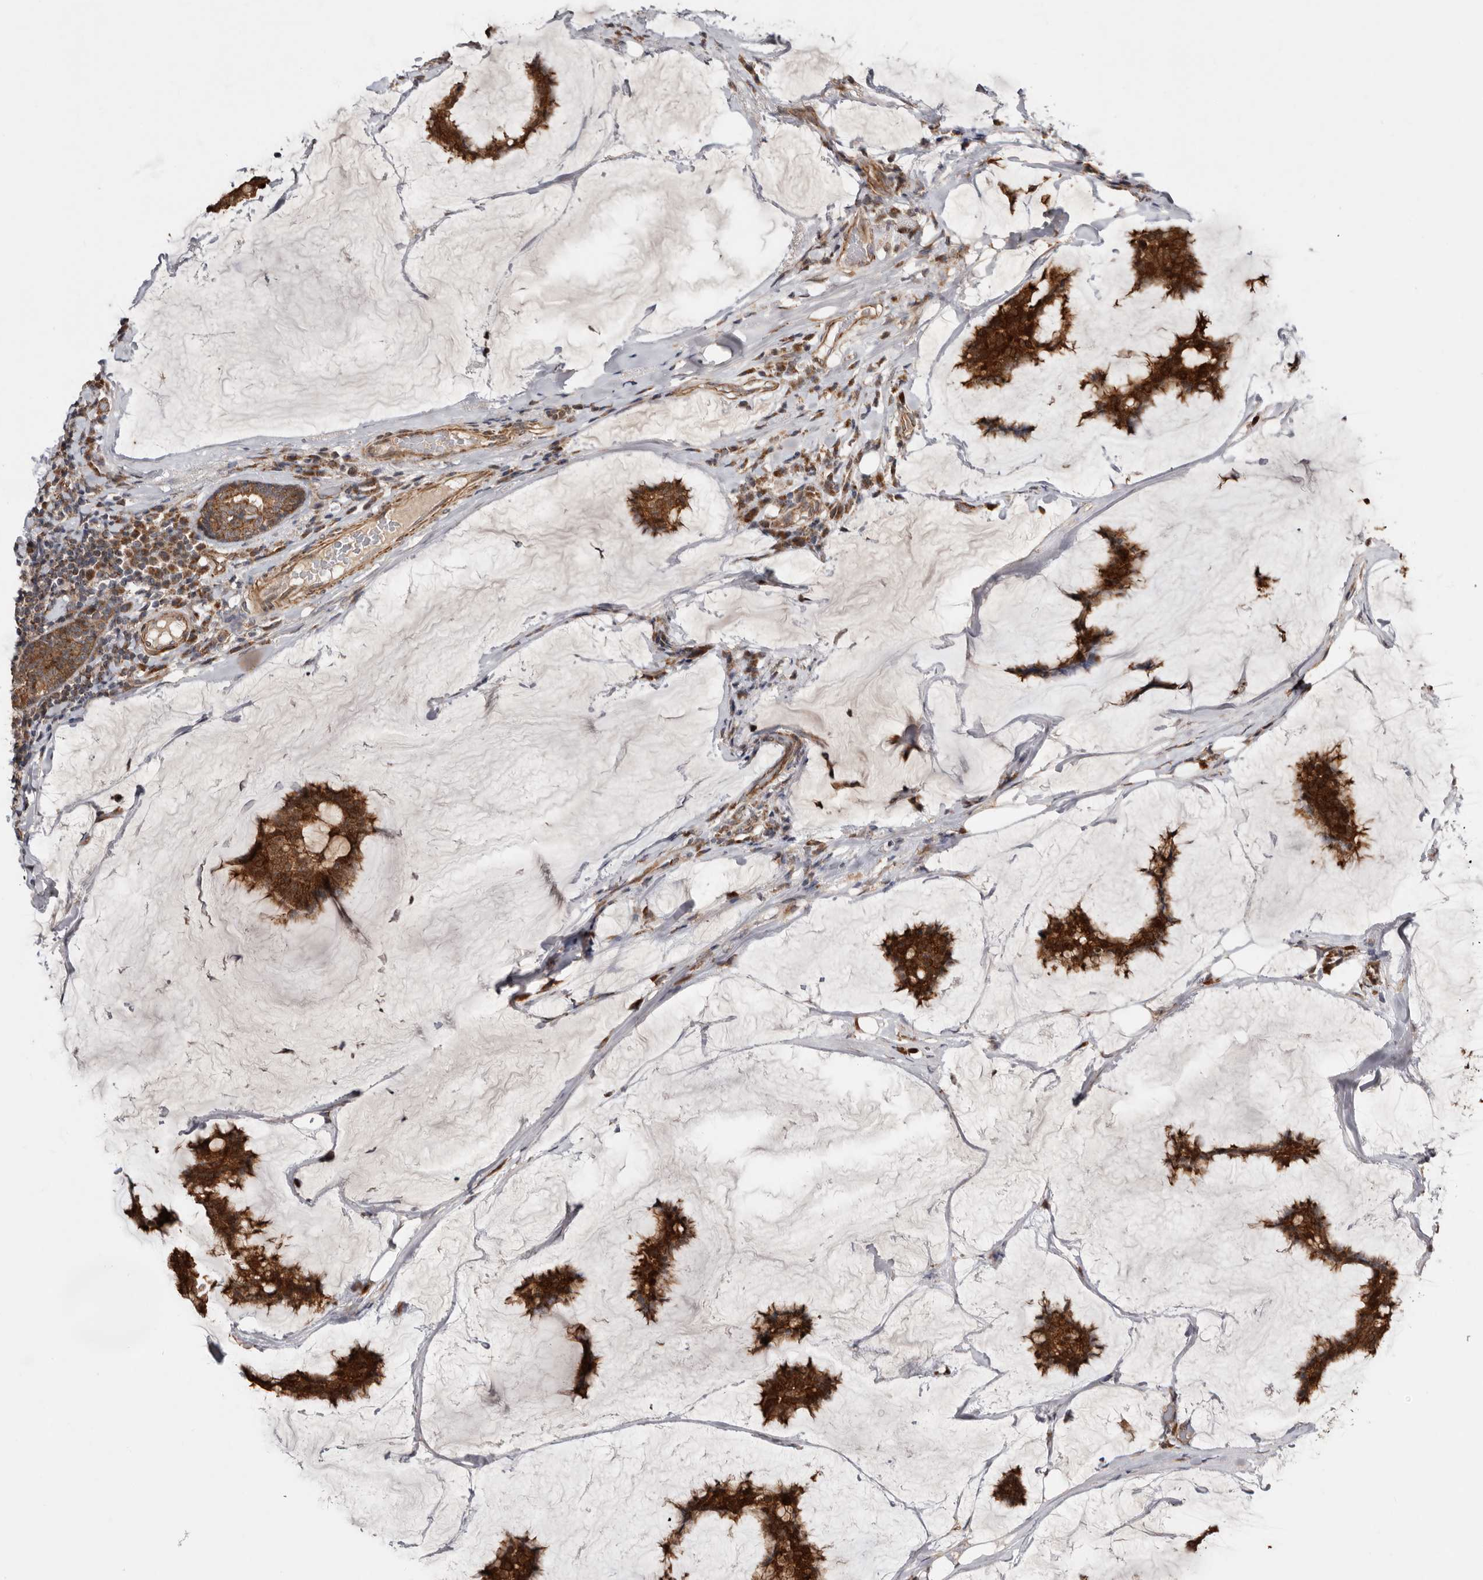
{"staining": {"intensity": "strong", "quantity": ">75%", "location": "cytoplasmic/membranous"}, "tissue": "breast cancer", "cell_type": "Tumor cells", "image_type": "cancer", "snomed": [{"axis": "morphology", "description": "Duct carcinoma"}, {"axis": "topography", "description": "Breast"}], "caption": "Human breast cancer stained with a brown dye reveals strong cytoplasmic/membranous positive staining in about >75% of tumor cells.", "gene": "PROKR1", "patient": {"sex": "female", "age": 93}}